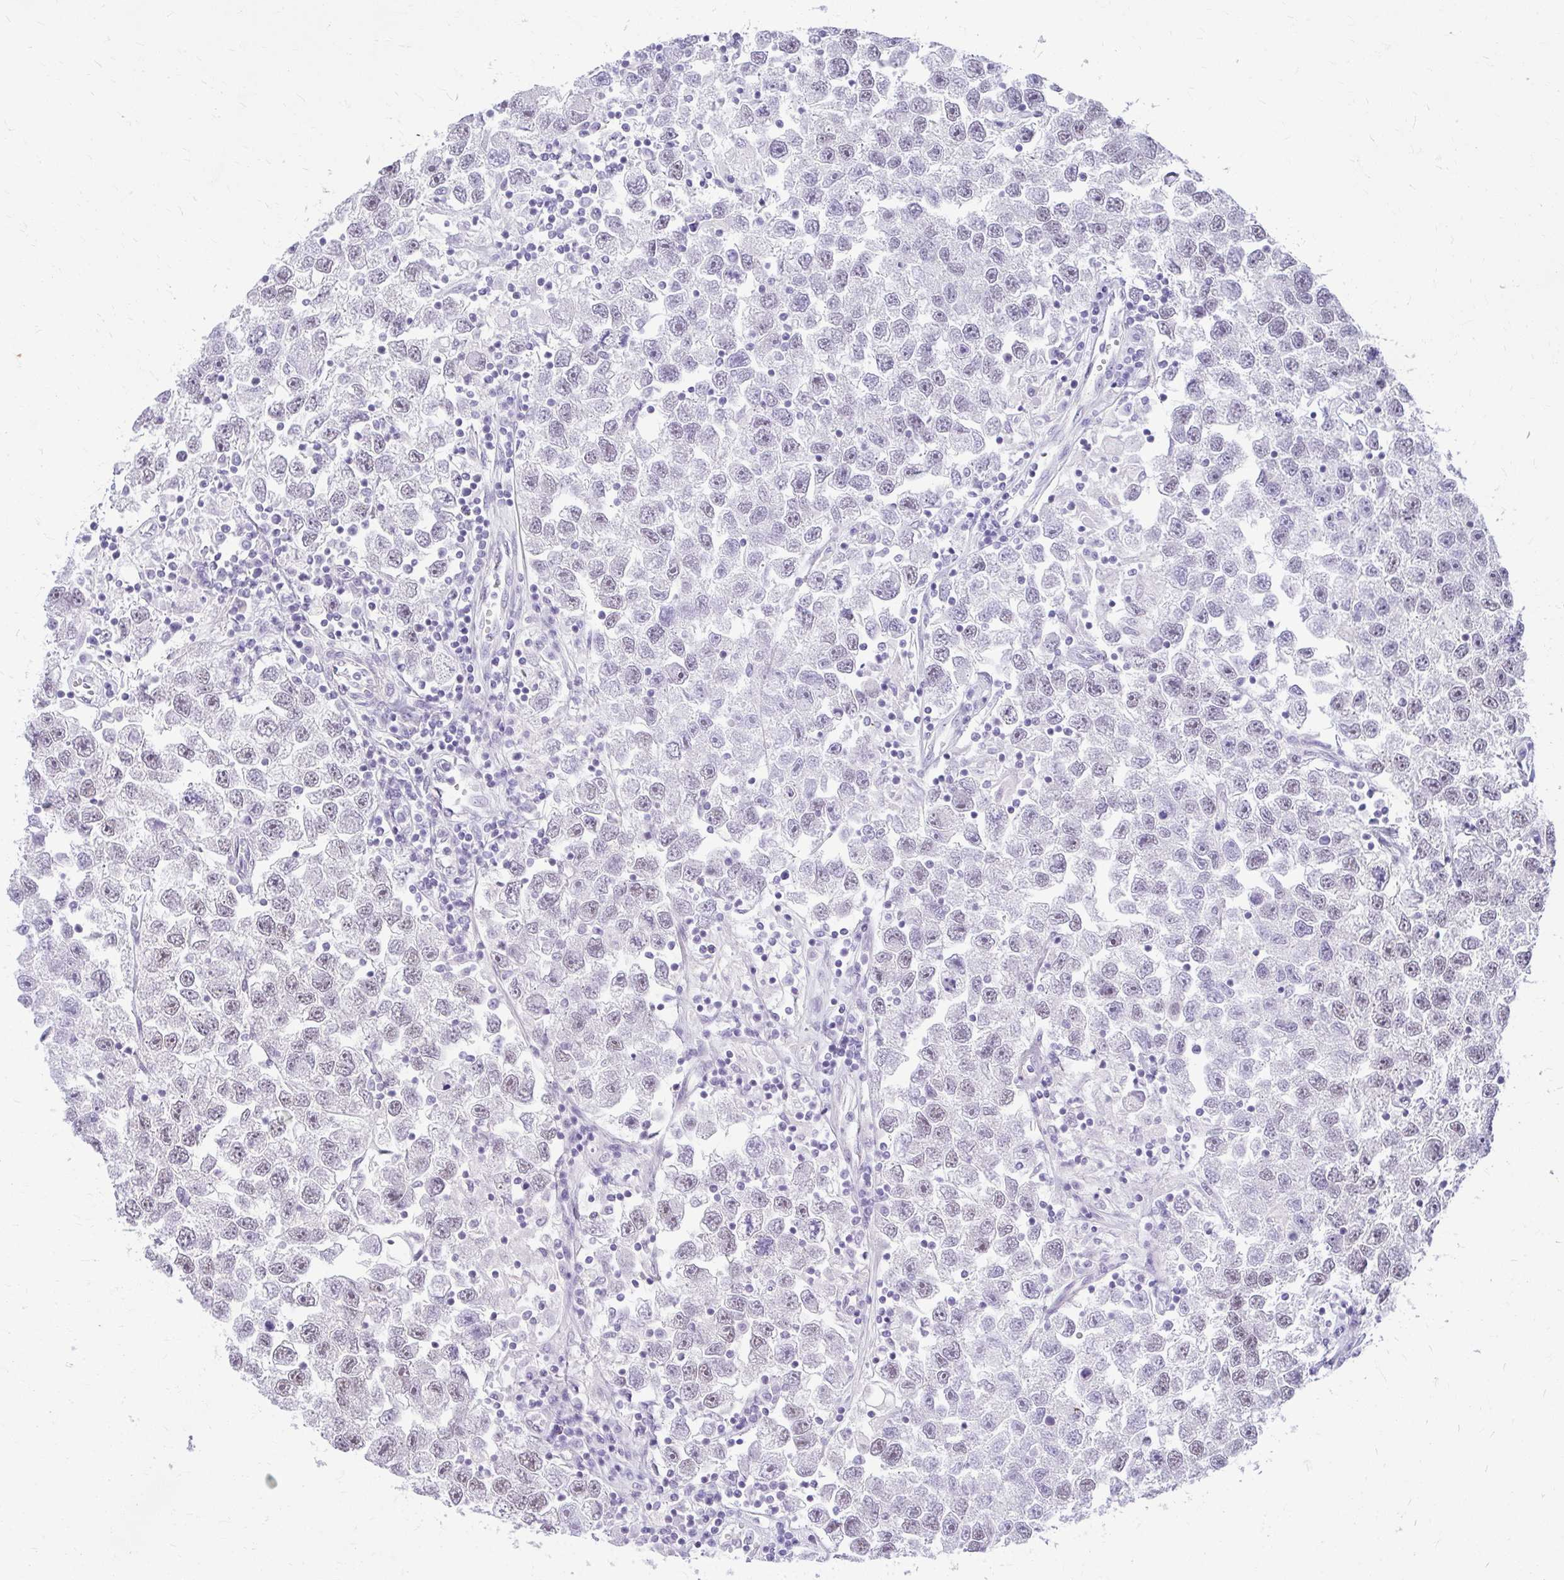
{"staining": {"intensity": "weak", "quantity": "<25%", "location": "nuclear"}, "tissue": "testis cancer", "cell_type": "Tumor cells", "image_type": "cancer", "snomed": [{"axis": "morphology", "description": "Seminoma, NOS"}, {"axis": "topography", "description": "Testis"}], "caption": "A high-resolution image shows immunohistochemistry staining of testis cancer (seminoma), which demonstrates no significant staining in tumor cells.", "gene": "TEX33", "patient": {"sex": "male", "age": 26}}